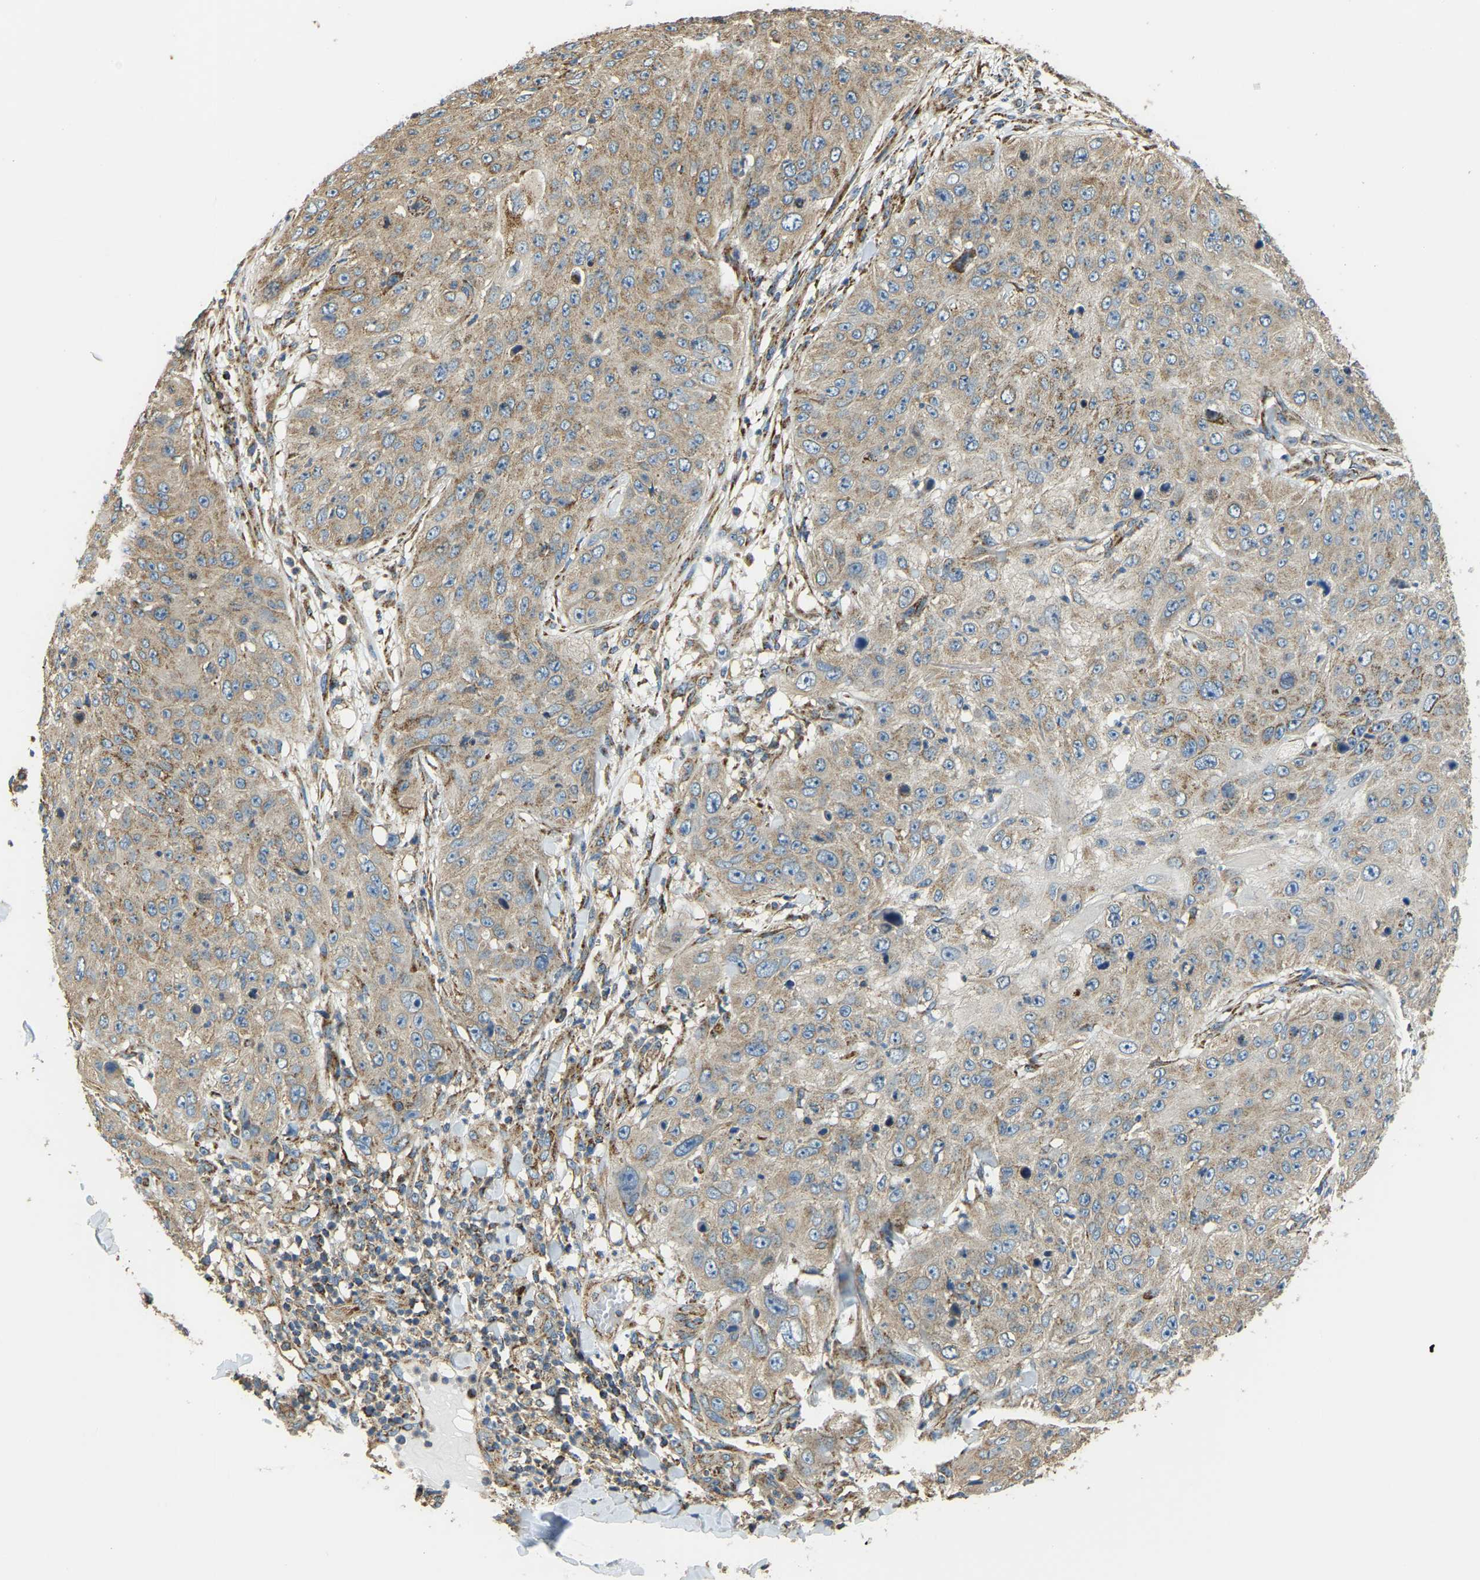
{"staining": {"intensity": "weak", "quantity": ">75%", "location": "cytoplasmic/membranous"}, "tissue": "skin cancer", "cell_type": "Tumor cells", "image_type": "cancer", "snomed": [{"axis": "morphology", "description": "Squamous cell carcinoma, NOS"}, {"axis": "topography", "description": "Skin"}], "caption": "Brown immunohistochemical staining in human skin squamous cell carcinoma displays weak cytoplasmic/membranous positivity in approximately >75% of tumor cells. The protein is stained brown, and the nuclei are stained in blue (DAB IHC with brightfield microscopy, high magnification).", "gene": "PSMD7", "patient": {"sex": "female", "age": 80}}